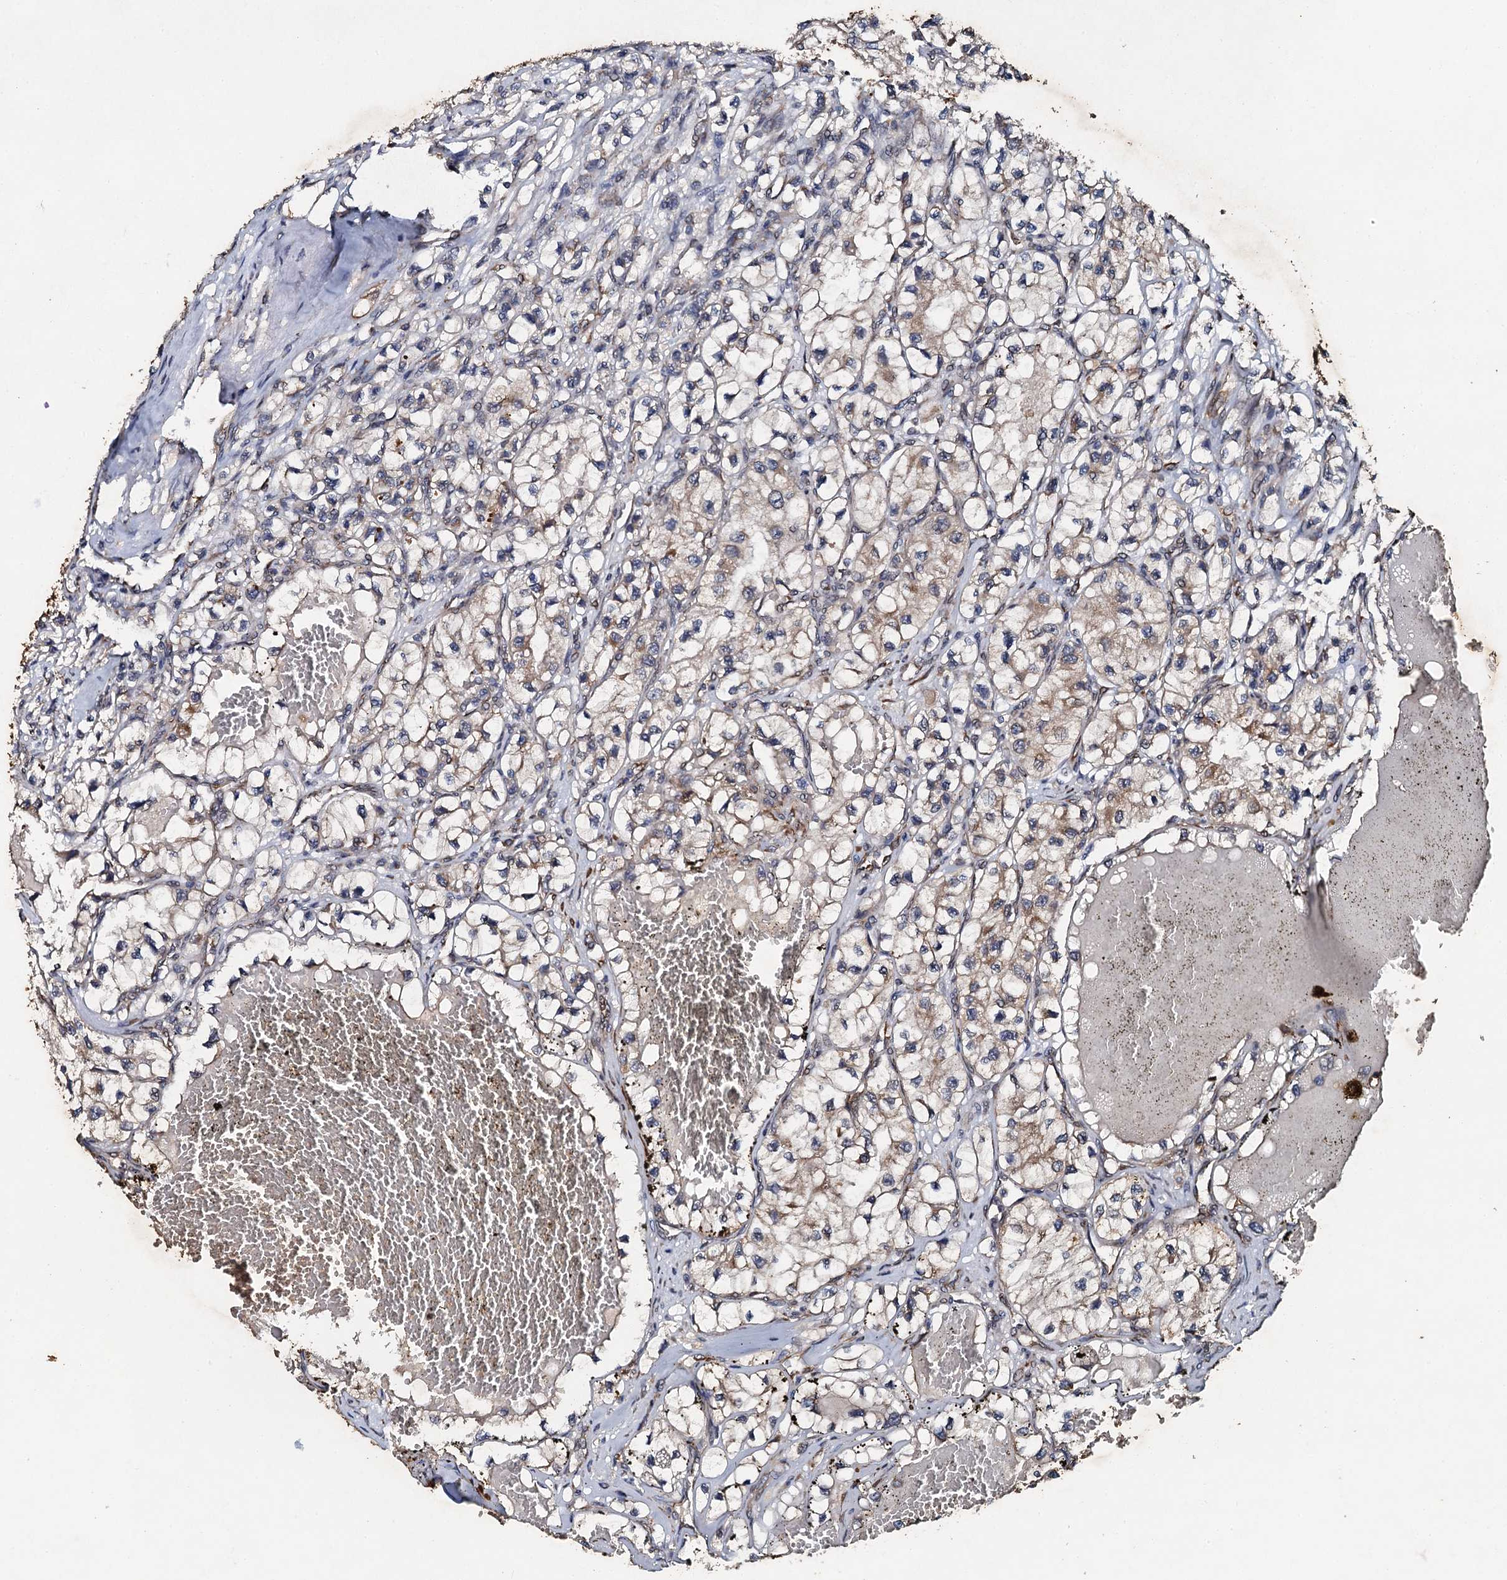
{"staining": {"intensity": "weak", "quantity": "25%-75%", "location": "cytoplasmic/membranous"}, "tissue": "renal cancer", "cell_type": "Tumor cells", "image_type": "cancer", "snomed": [{"axis": "morphology", "description": "Adenocarcinoma, NOS"}, {"axis": "topography", "description": "Kidney"}], "caption": "Immunohistochemistry (IHC) micrograph of neoplastic tissue: adenocarcinoma (renal) stained using IHC shows low levels of weak protein expression localized specifically in the cytoplasmic/membranous of tumor cells, appearing as a cytoplasmic/membranous brown color.", "gene": "ADAMTS10", "patient": {"sex": "female", "age": 57}}